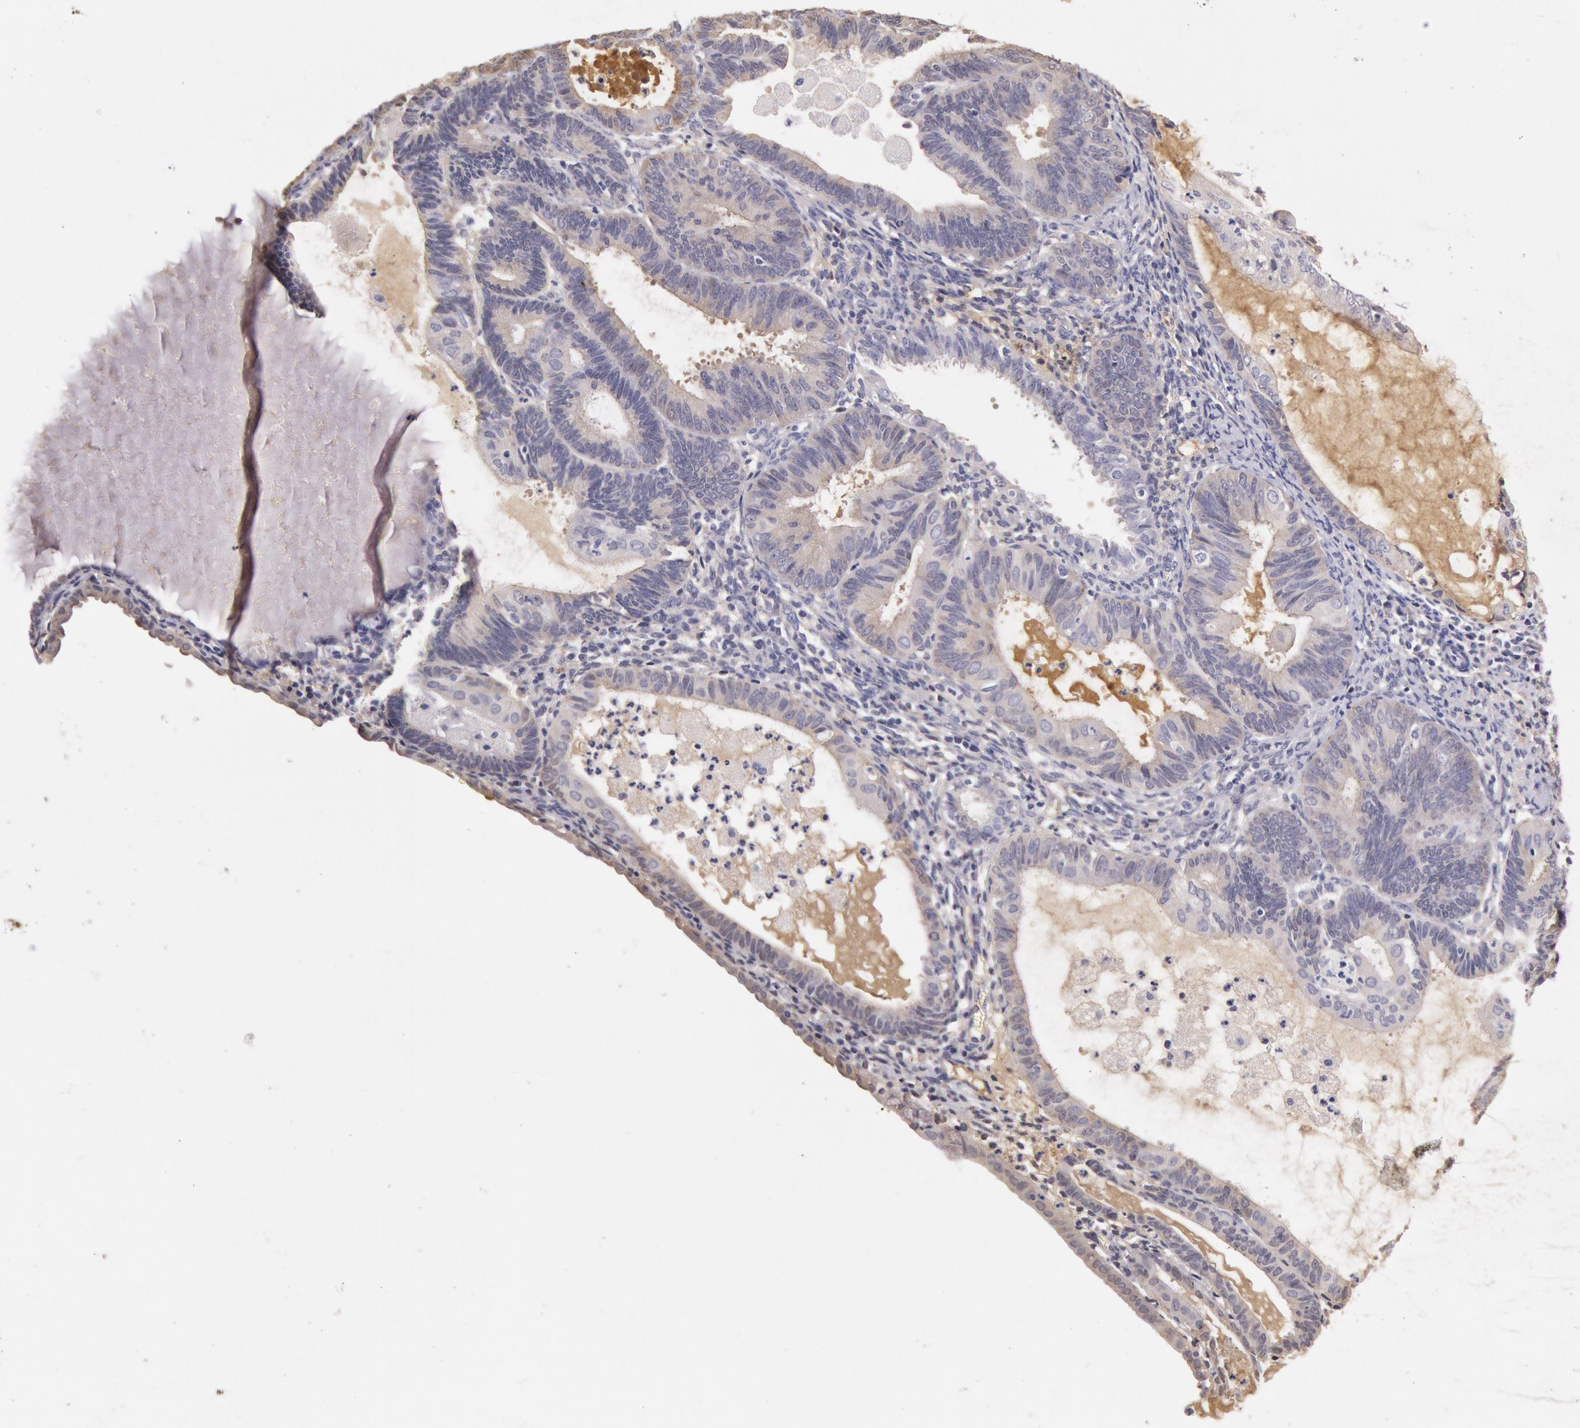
{"staining": {"intensity": "negative", "quantity": "none", "location": "none"}, "tissue": "endometrial cancer", "cell_type": "Tumor cells", "image_type": "cancer", "snomed": [{"axis": "morphology", "description": "Adenocarcinoma, NOS"}, {"axis": "topography", "description": "Endometrium"}], "caption": "The immunohistochemistry (IHC) micrograph has no significant positivity in tumor cells of adenocarcinoma (endometrial) tissue. (Immunohistochemistry, brightfield microscopy, high magnification).", "gene": "C1R", "patient": {"sex": "female", "age": 63}}